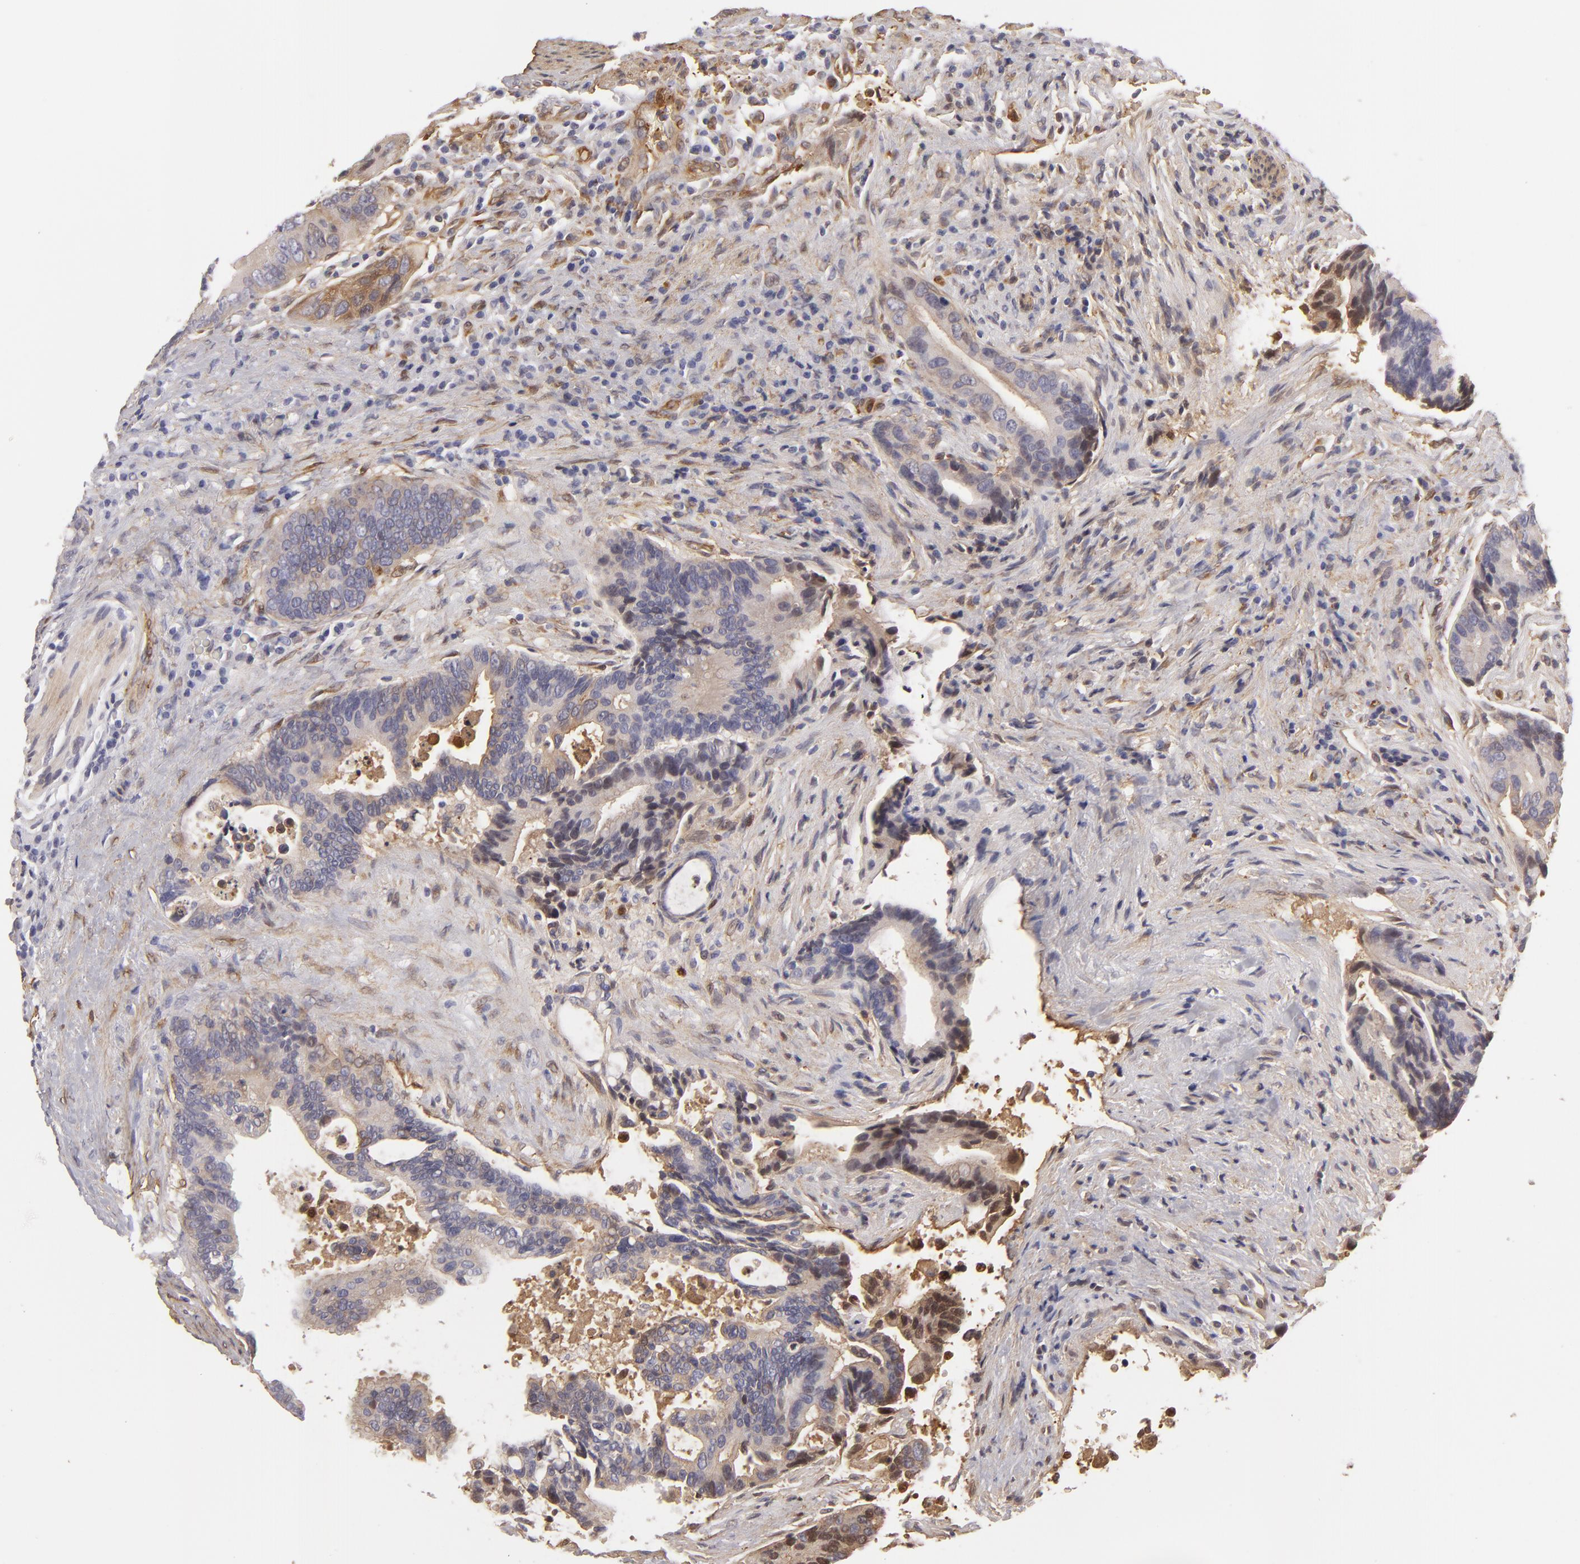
{"staining": {"intensity": "weak", "quantity": ">75%", "location": "cytoplasmic/membranous"}, "tissue": "colorectal cancer", "cell_type": "Tumor cells", "image_type": "cancer", "snomed": [{"axis": "morphology", "description": "Adenocarcinoma, NOS"}, {"axis": "topography", "description": "Rectum"}], "caption": "IHC of human adenocarcinoma (colorectal) exhibits low levels of weak cytoplasmic/membranous positivity in about >75% of tumor cells. The staining was performed using DAB, with brown indicating positive protein expression. Nuclei are stained blue with hematoxylin.", "gene": "VCL", "patient": {"sex": "female", "age": 67}}